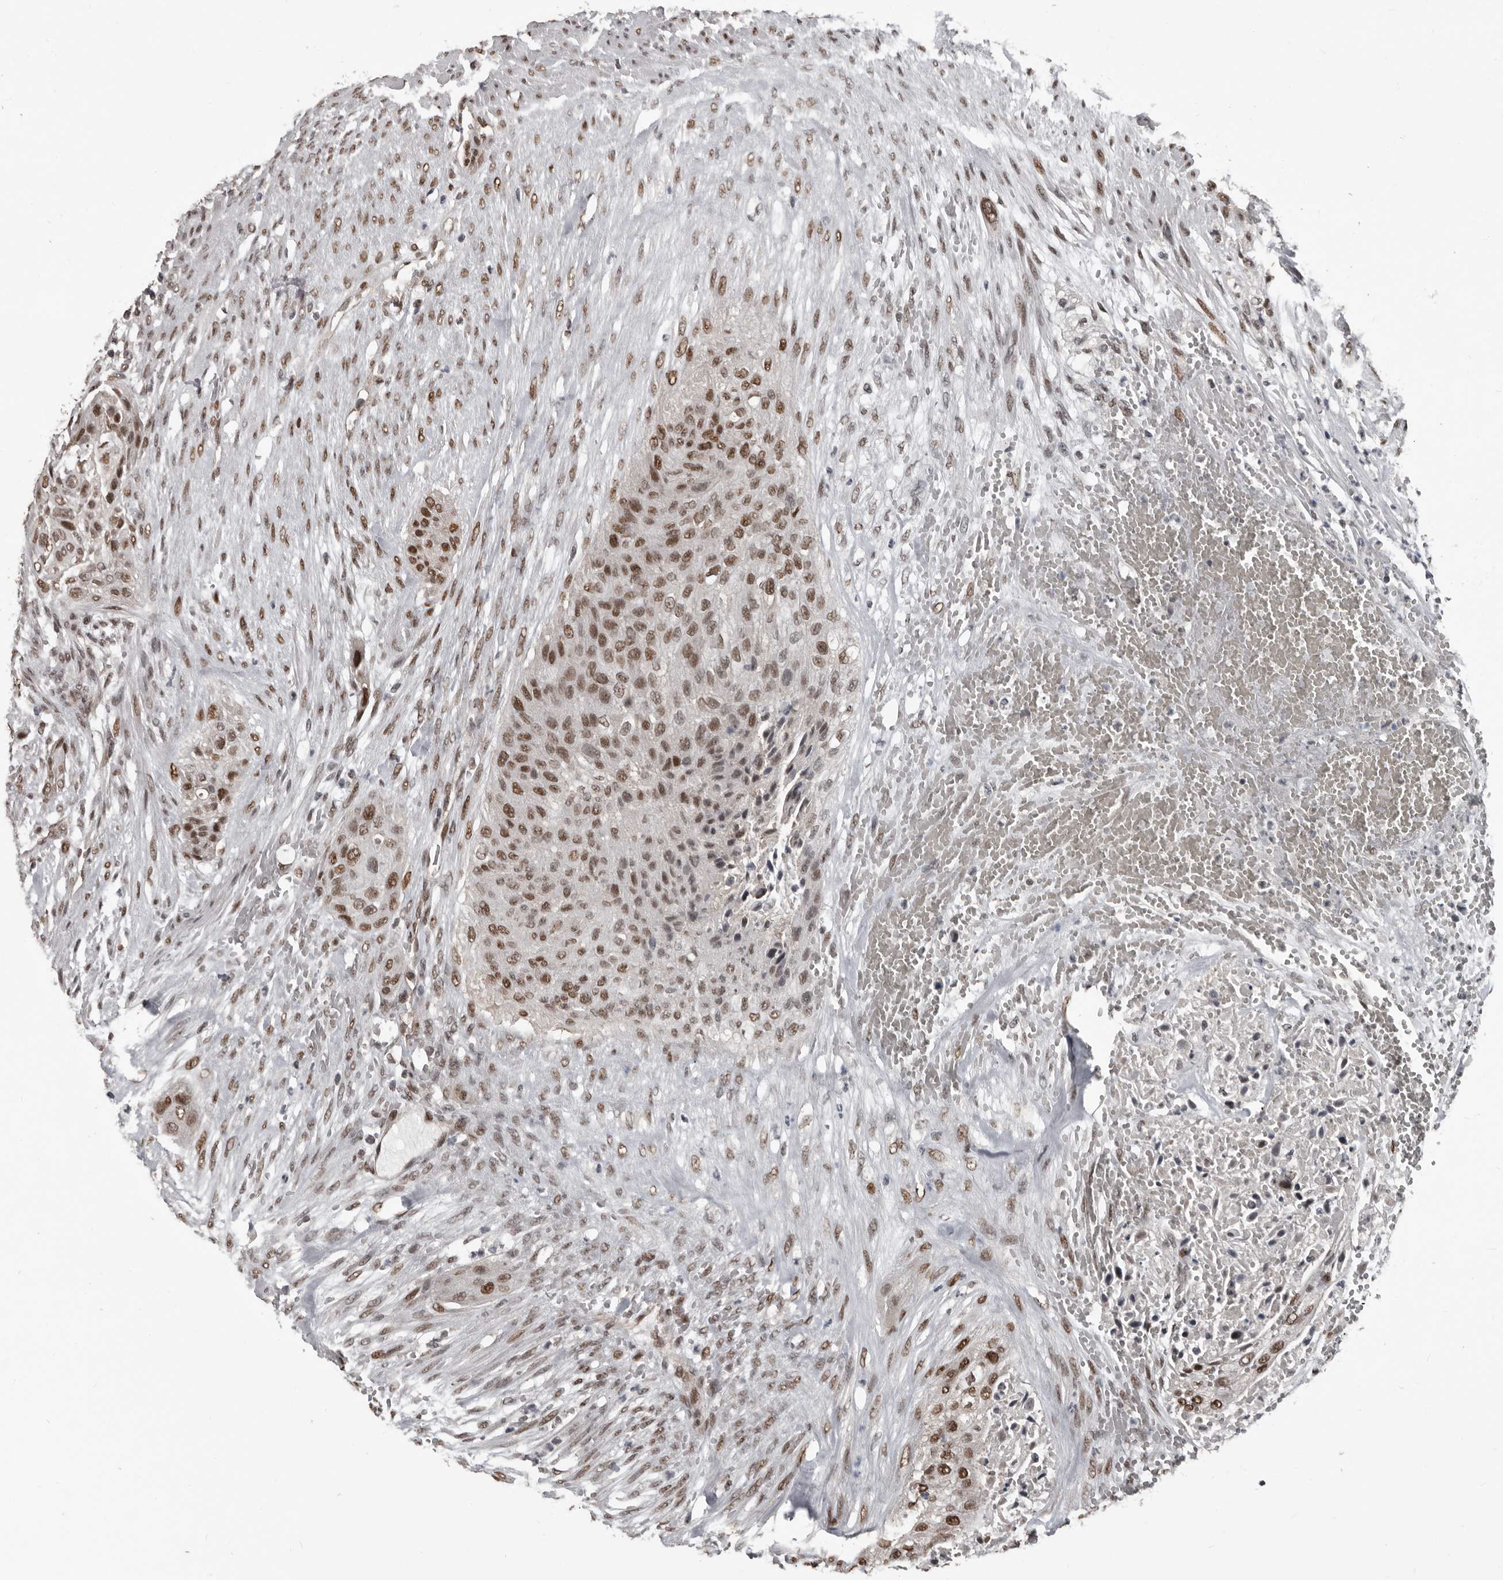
{"staining": {"intensity": "moderate", "quantity": ">75%", "location": "nuclear"}, "tissue": "urothelial cancer", "cell_type": "Tumor cells", "image_type": "cancer", "snomed": [{"axis": "morphology", "description": "Urothelial carcinoma, High grade"}, {"axis": "topography", "description": "Urinary bladder"}], "caption": "DAB (3,3'-diaminobenzidine) immunohistochemical staining of high-grade urothelial carcinoma shows moderate nuclear protein staining in approximately >75% of tumor cells.", "gene": "CHD1L", "patient": {"sex": "male", "age": 35}}